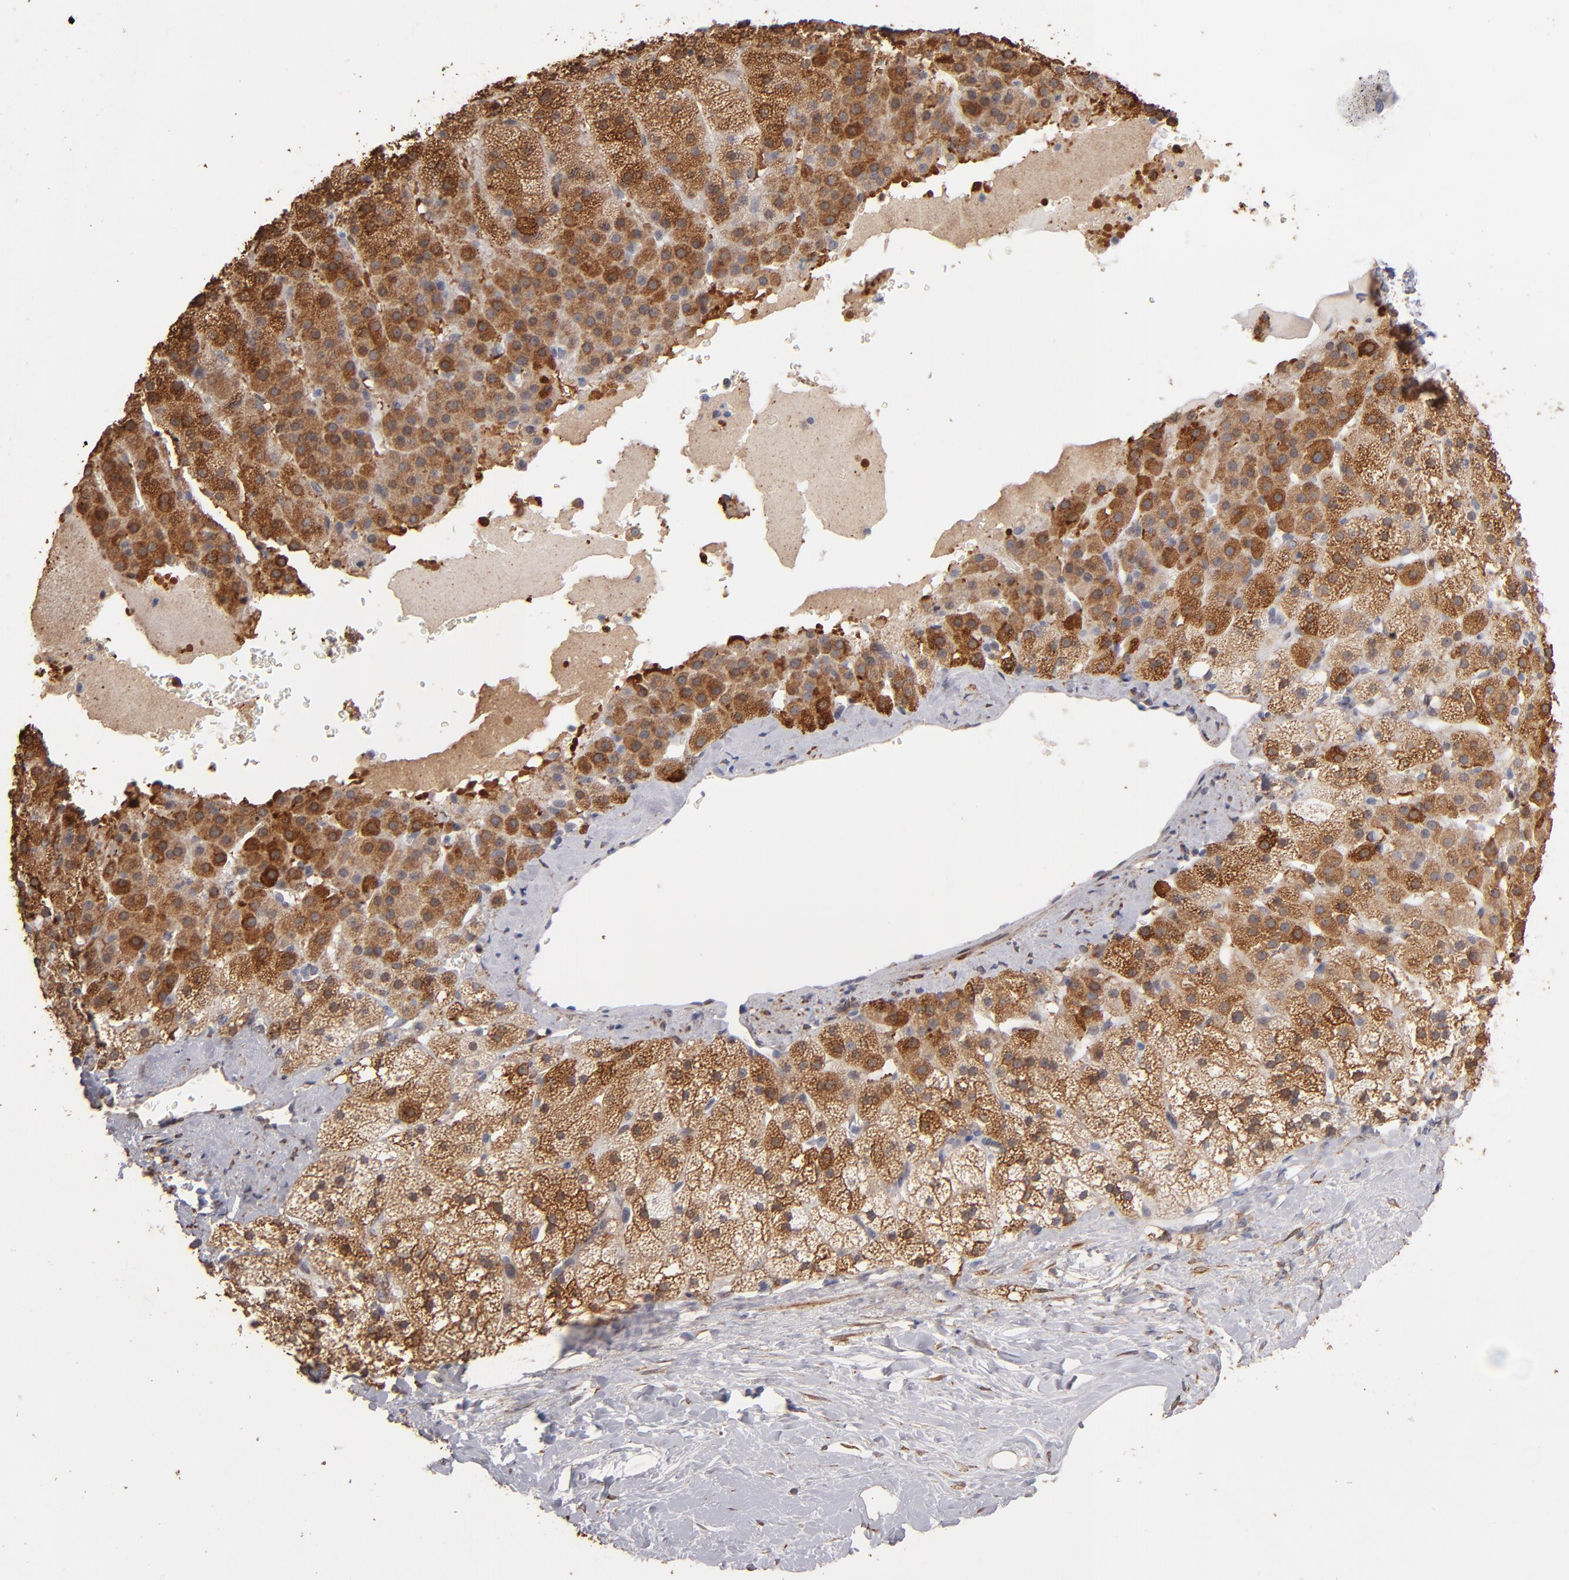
{"staining": {"intensity": "moderate", "quantity": ">75%", "location": "cytoplasmic/membranous"}, "tissue": "adrenal gland", "cell_type": "Glandular cells", "image_type": "normal", "snomed": [{"axis": "morphology", "description": "Normal tissue, NOS"}, {"axis": "topography", "description": "Adrenal gland"}], "caption": "IHC of benign human adrenal gland reveals medium levels of moderate cytoplasmic/membranous expression in approximately >75% of glandular cells.", "gene": "PGRMC1", "patient": {"sex": "male", "age": 35}}